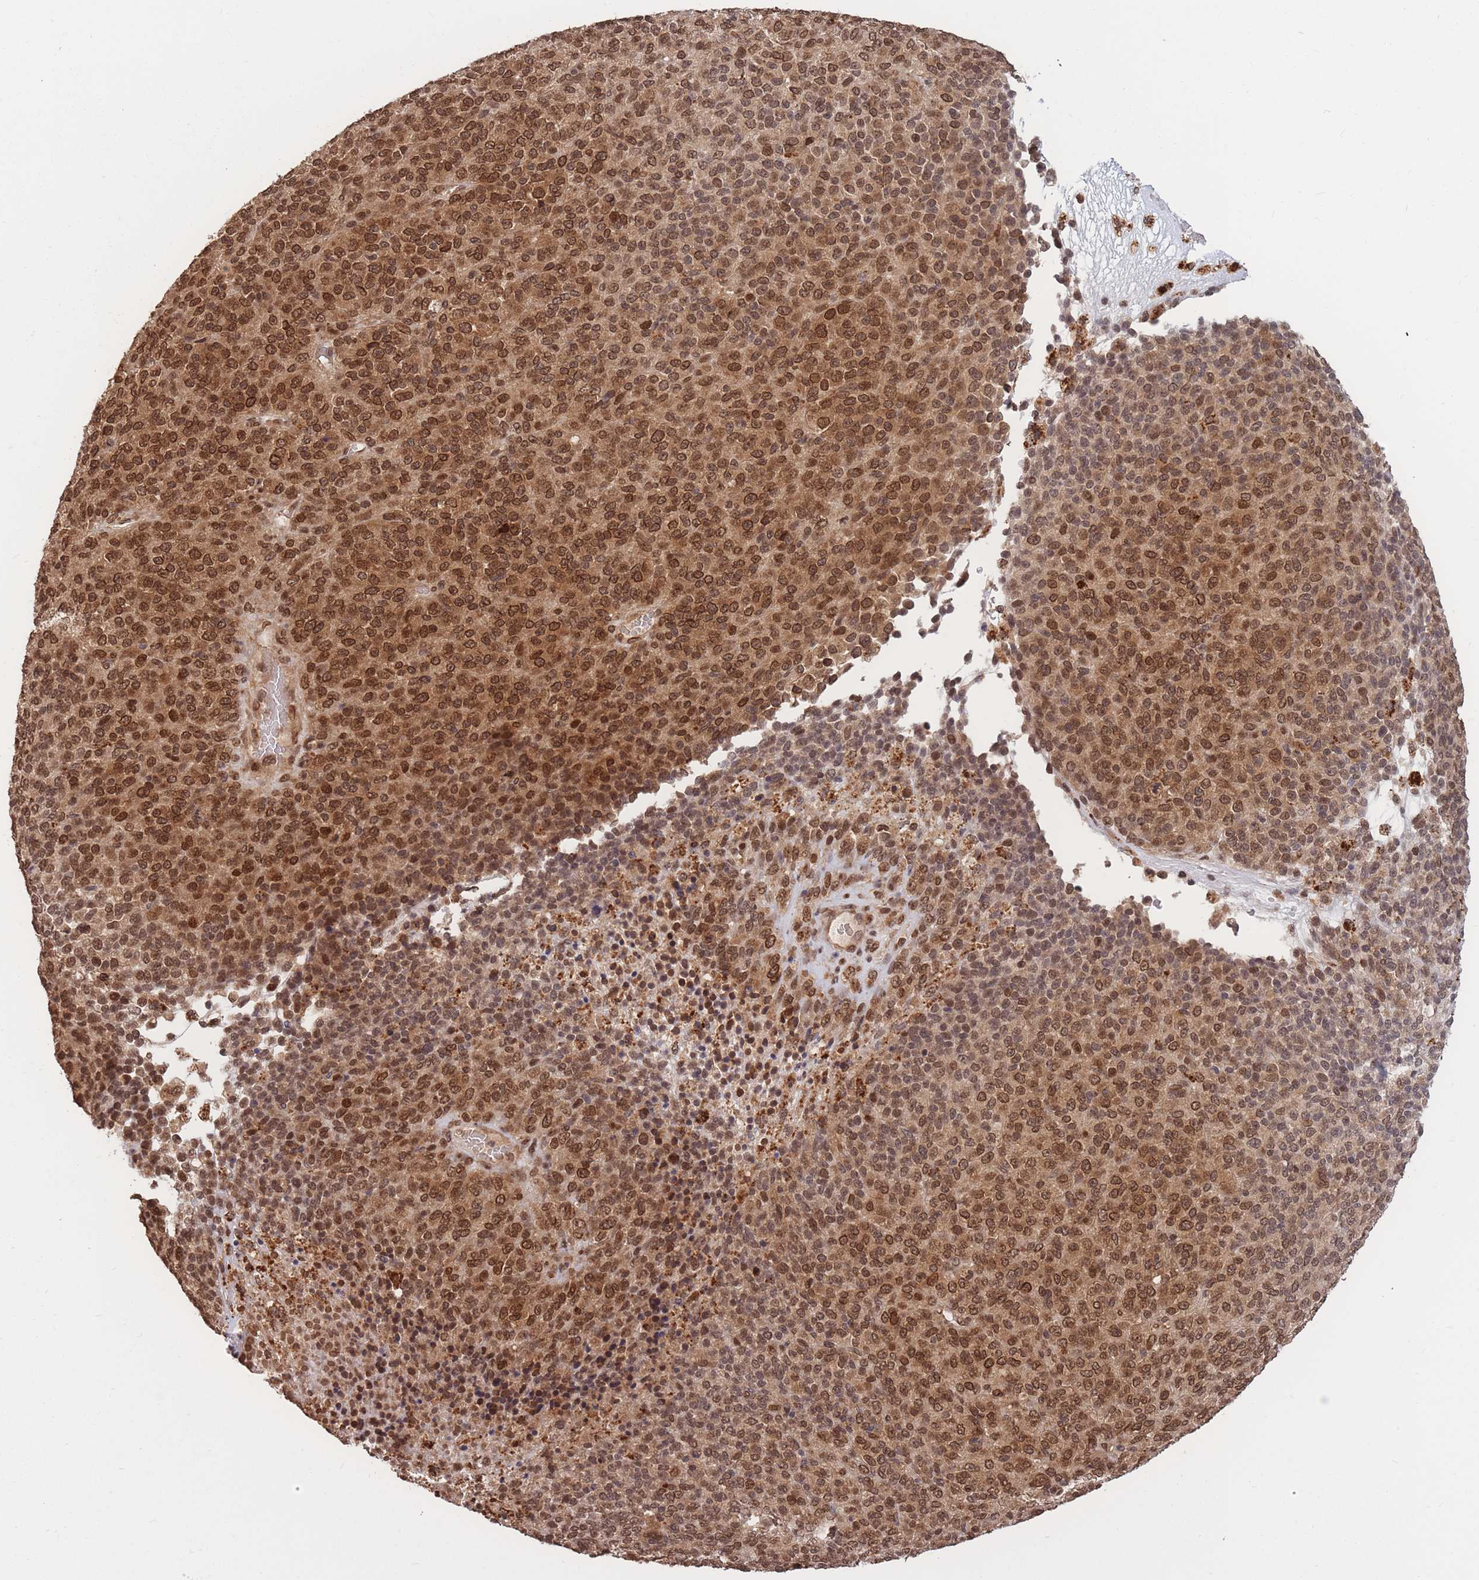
{"staining": {"intensity": "strong", "quantity": ">75%", "location": "cytoplasmic/membranous,nuclear"}, "tissue": "melanoma", "cell_type": "Tumor cells", "image_type": "cancer", "snomed": [{"axis": "morphology", "description": "Malignant melanoma, Metastatic site"}, {"axis": "topography", "description": "Brain"}], "caption": "Melanoma was stained to show a protein in brown. There is high levels of strong cytoplasmic/membranous and nuclear positivity in approximately >75% of tumor cells.", "gene": "SRA1", "patient": {"sex": "female", "age": 56}}